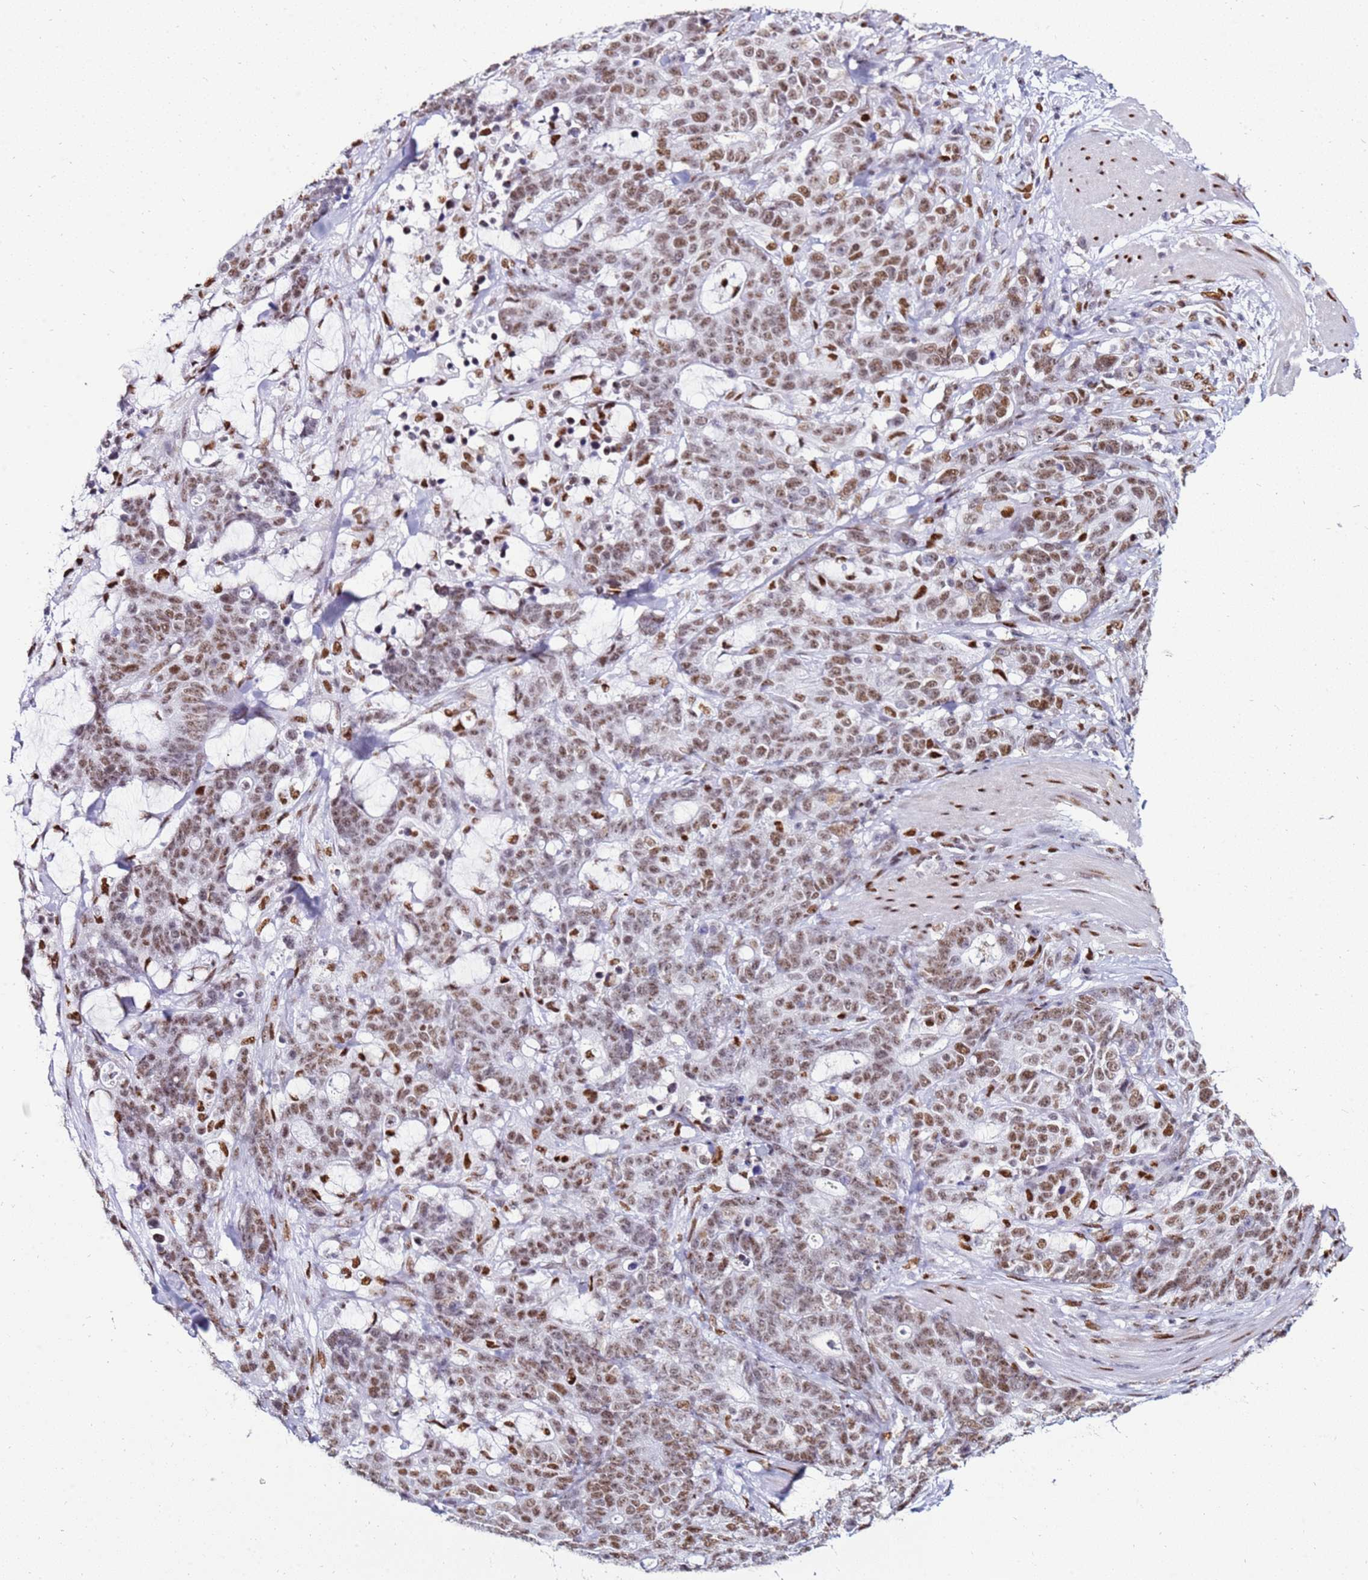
{"staining": {"intensity": "moderate", "quantity": "25%-75%", "location": "nuclear"}, "tissue": "stomach cancer", "cell_type": "Tumor cells", "image_type": "cancer", "snomed": [{"axis": "morphology", "description": "Normal tissue, NOS"}, {"axis": "morphology", "description": "Adenocarcinoma, NOS"}, {"axis": "topography", "description": "Stomach"}], "caption": "Protein staining by IHC demonstrates moderate nuclear expression in about 25%-75% of tumor cells in adenocarcinoma (stomach). The protein of interest is shown in brown color, while the nuclei are stained blue.", "gene": "KPNA4", "patient": {"sex": "female", "age": 64}}